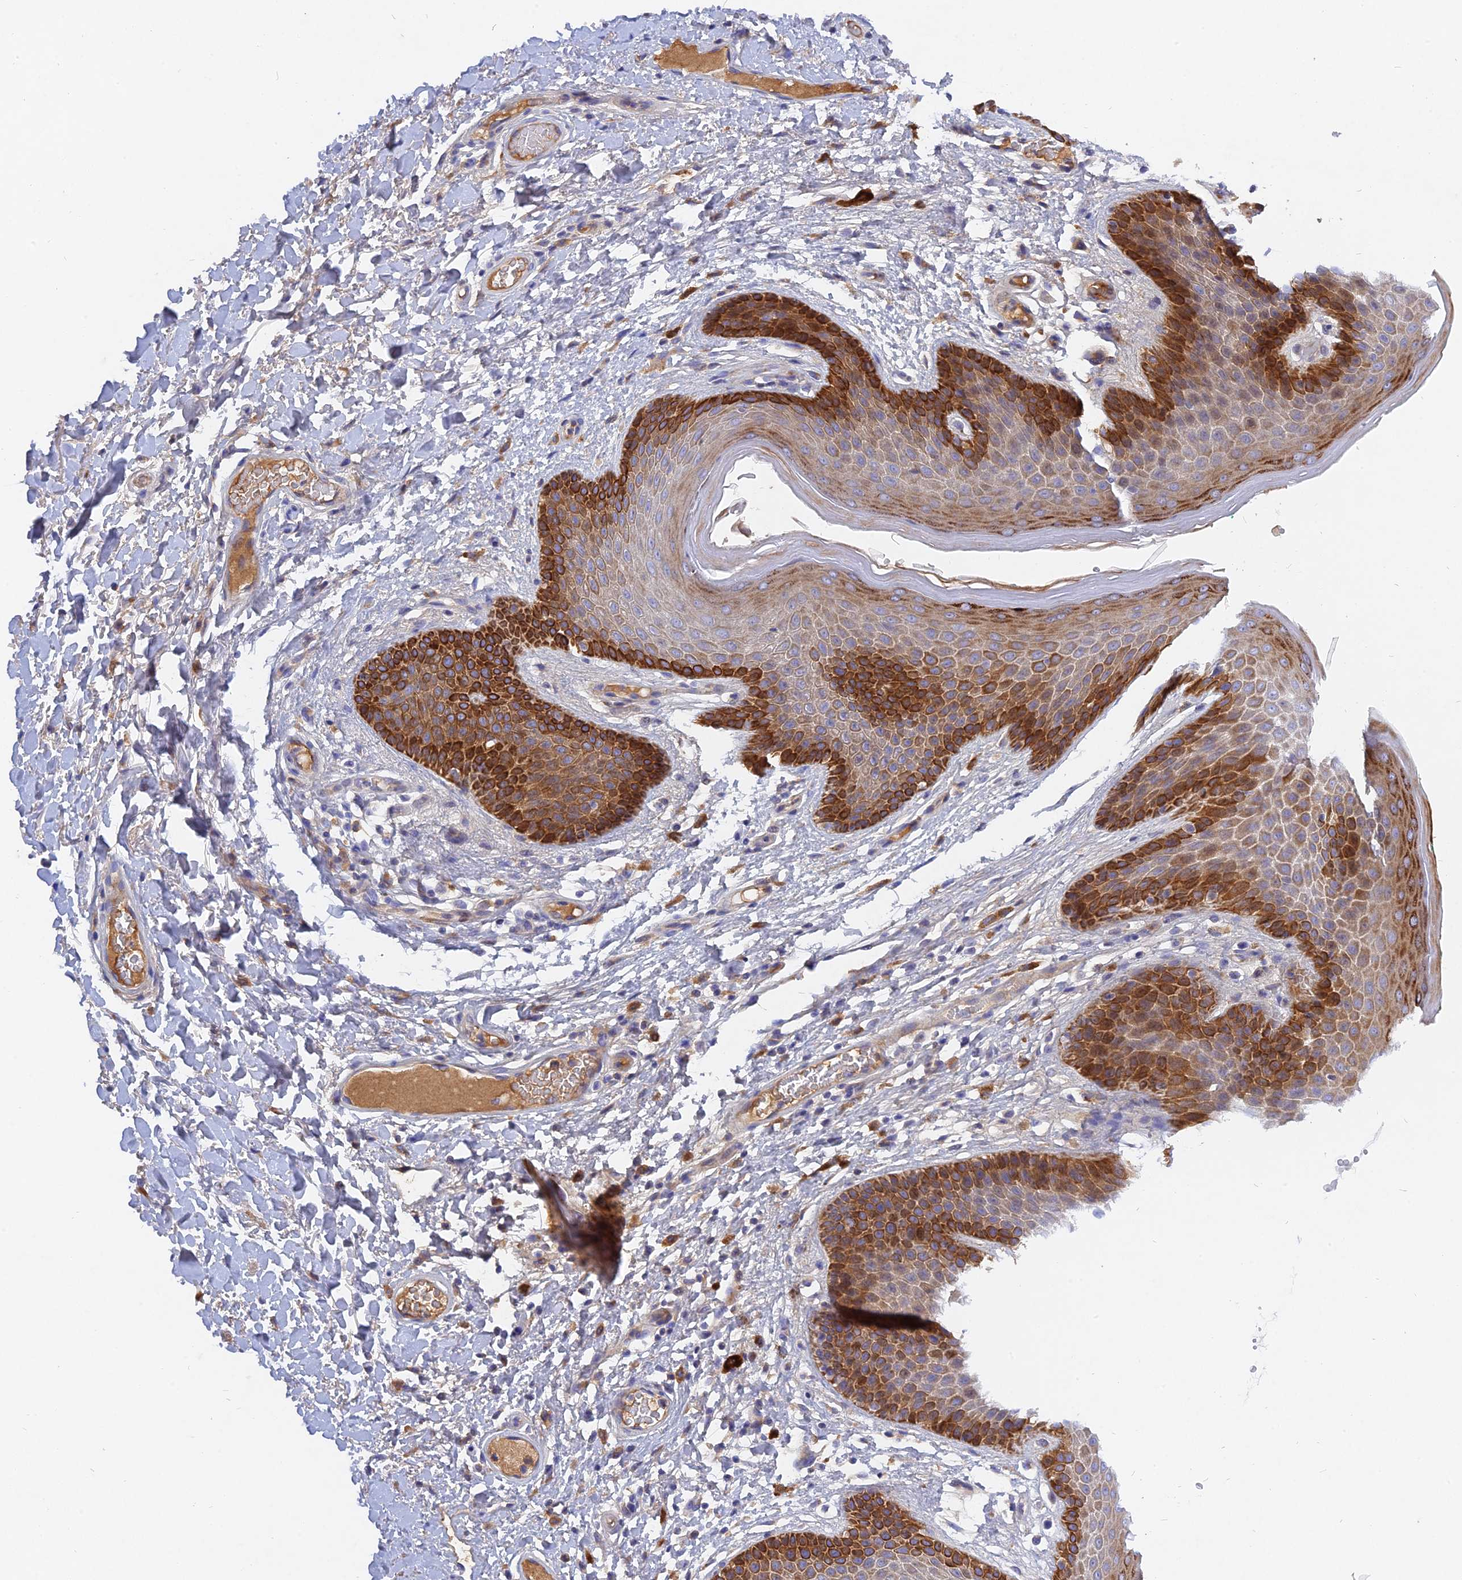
{"staining": {"intensity": "strong", "quantity": "<25%", "location": "cytoplasmic/membranous"}, "tissue": "skin", "cell_type": "Epidermal cells", "image_type": "normal", "snomed": [{"axis": "morphology", "description": "Normal tissue, NOS"}, {"axis": "topography", "description": "Anal"}], "caption": "Immunohistochemical staining of unremarkable skin reveals strong cytoplasmic/membranous protein staining in approximately <25% of epidermal cells.", "gene": "MROH1", "patient": {"sex": "male", "age": 74}}